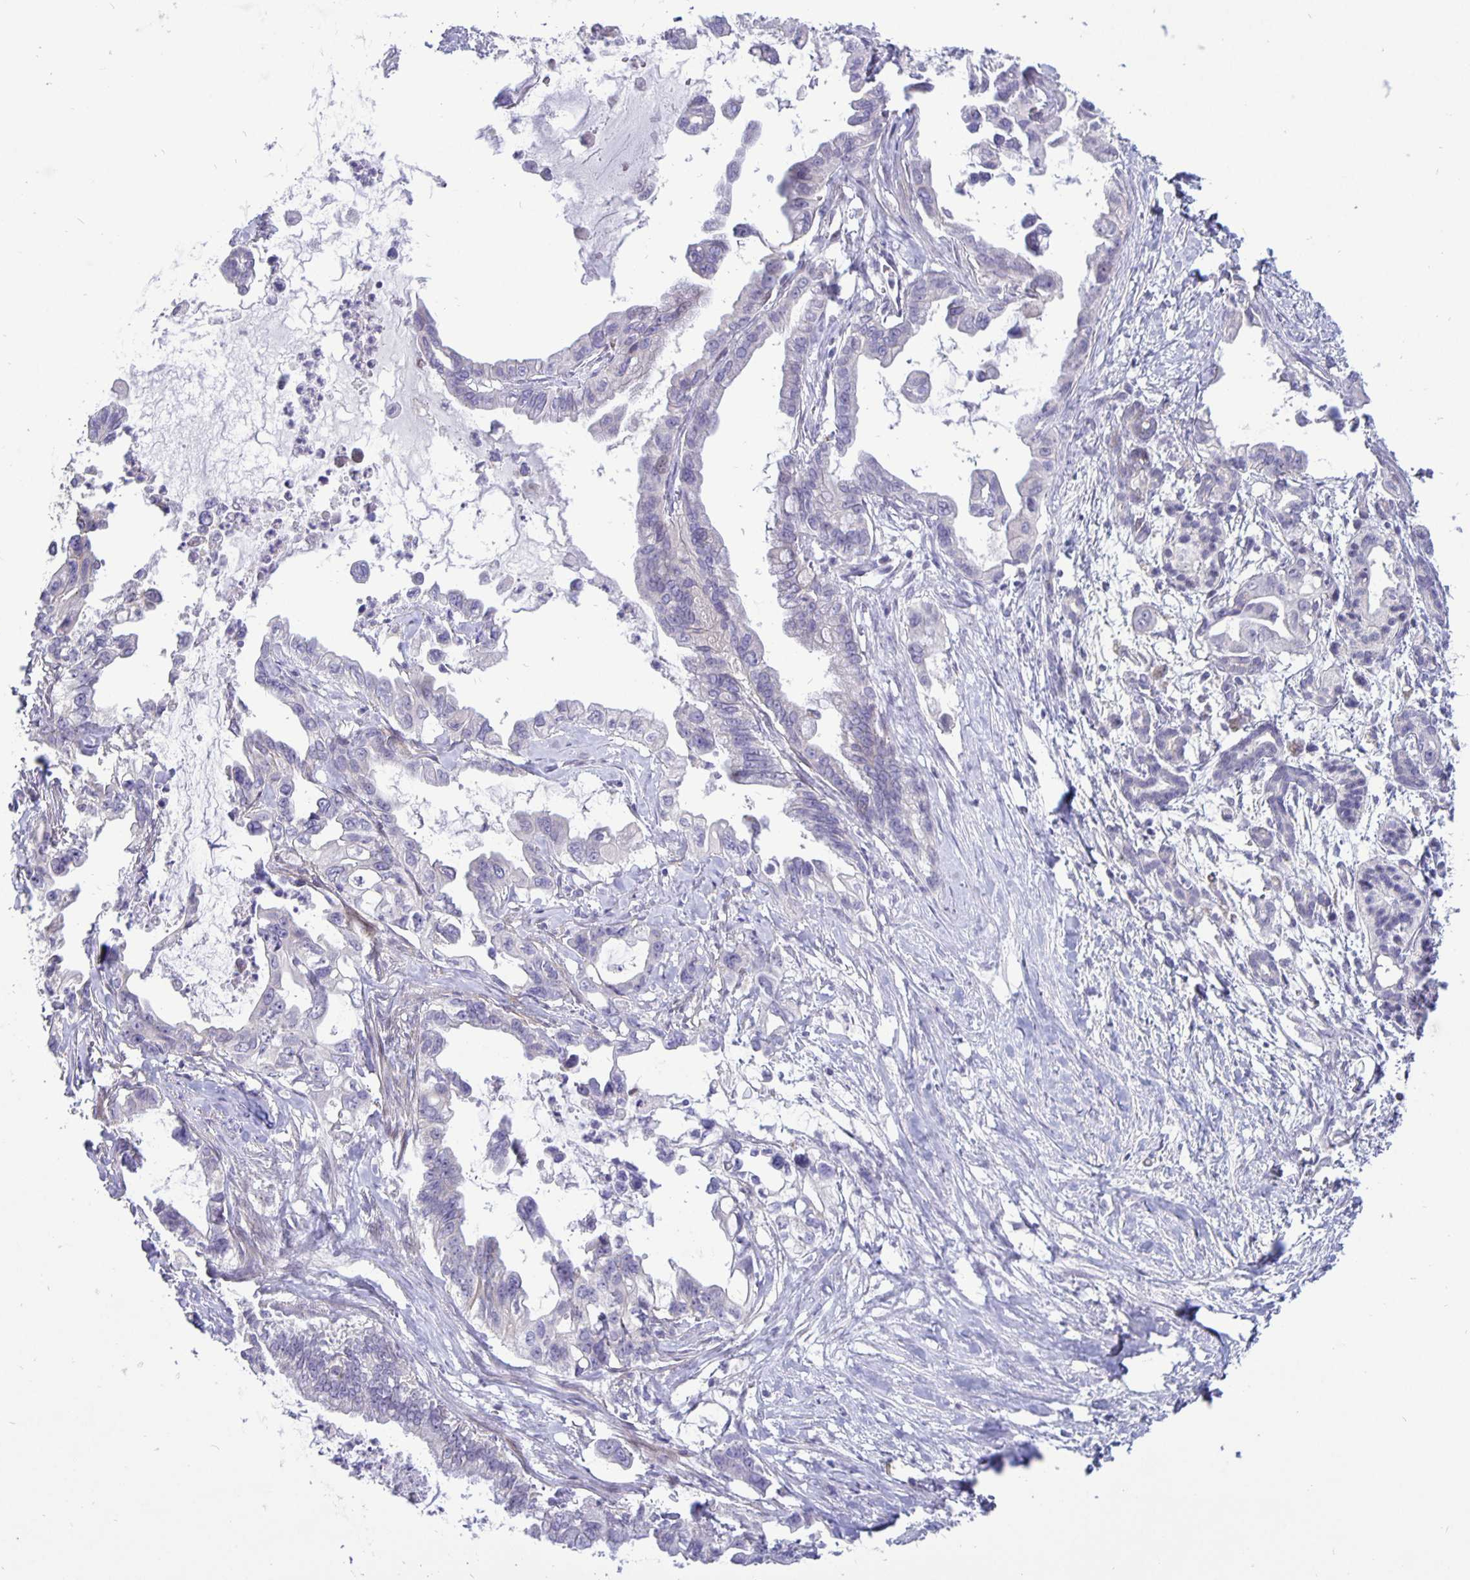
{"staining": {"intensity": "negative", "quantity": "none", "location": "none"}, "tissue": "pancreatic cancer", "cell_type": "Tumor cells", "image_type": "cancer", "snomed": [{"axis": "morphology", "description": "Adenocarcinoma, NOS"}, {"axis": "topography", "description": "Pancreas"}], "caption": "IHC micrograph of human adenocarcinoma (pancreatic) stained for a protein (brown), which displays no positivity in tumor cells.", "gene": "ERBB2", "patient": {"sex": "male", "age": 61}}